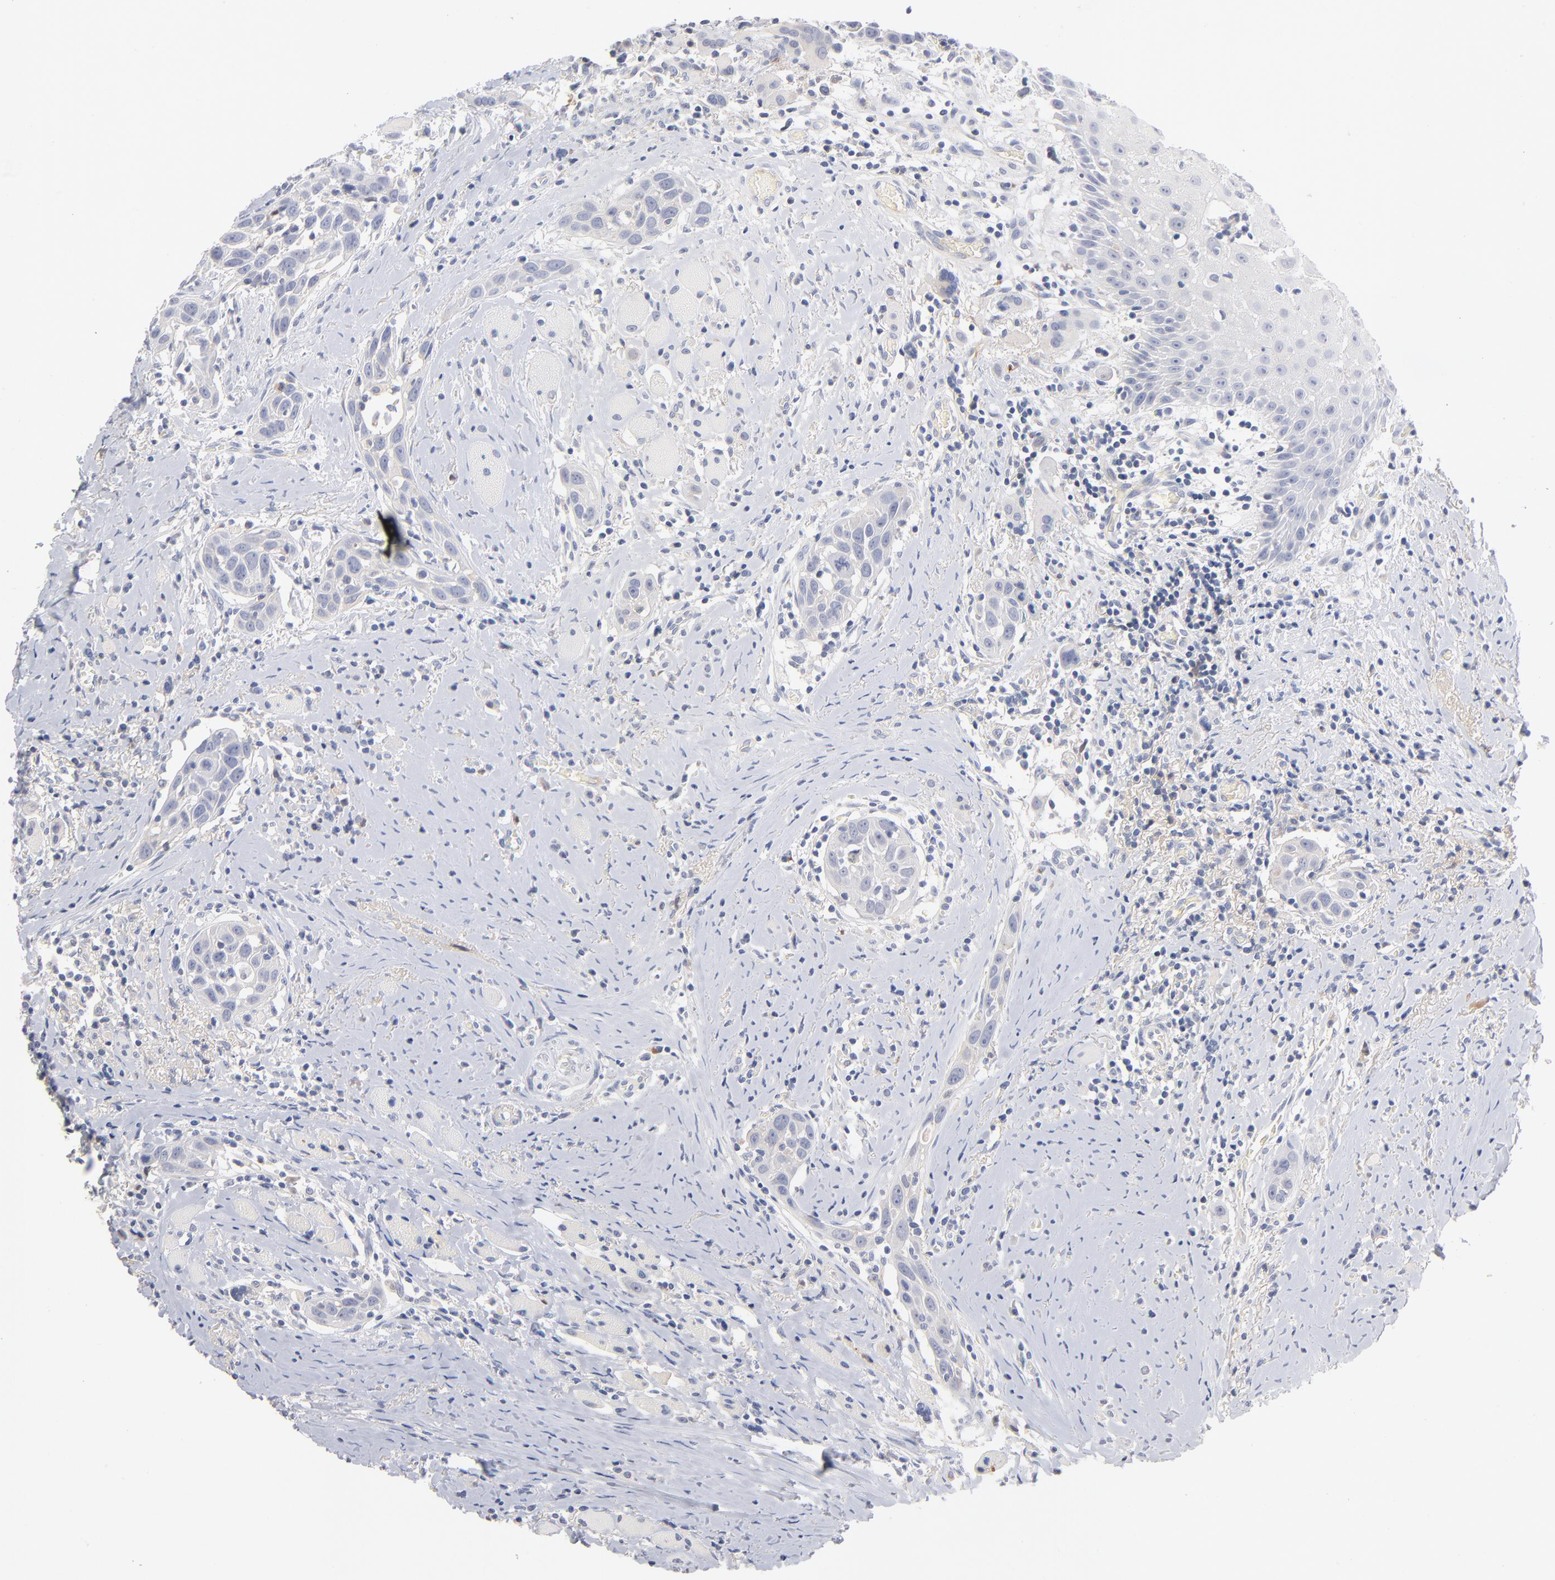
{"staining": {"intensity": "negative", "quantity": "none", "location": "none"}, "tissue": "head and neck cancer", "cell_type": "Tumor cells", "image_type": "cancer", "snomed": [{"axis": "morphology", "description": "Squamous cell carcinoma, NOS"}, {"axis": "topography", "description": "Oral tissue"}, {"axis": "topography", "description": "Head-Neck"}], "caption": "There is no significant staining in tumor cells of head and neck cancer. The staining was performed using DAB (3,3'-diaminobenzidine) to visualize the protein expression in brown, while the nuclei were stained in blue with hematoxylin (Magnification: 20x).", "gene": "F12", "patient": {"sex": "female", "age": 50}}